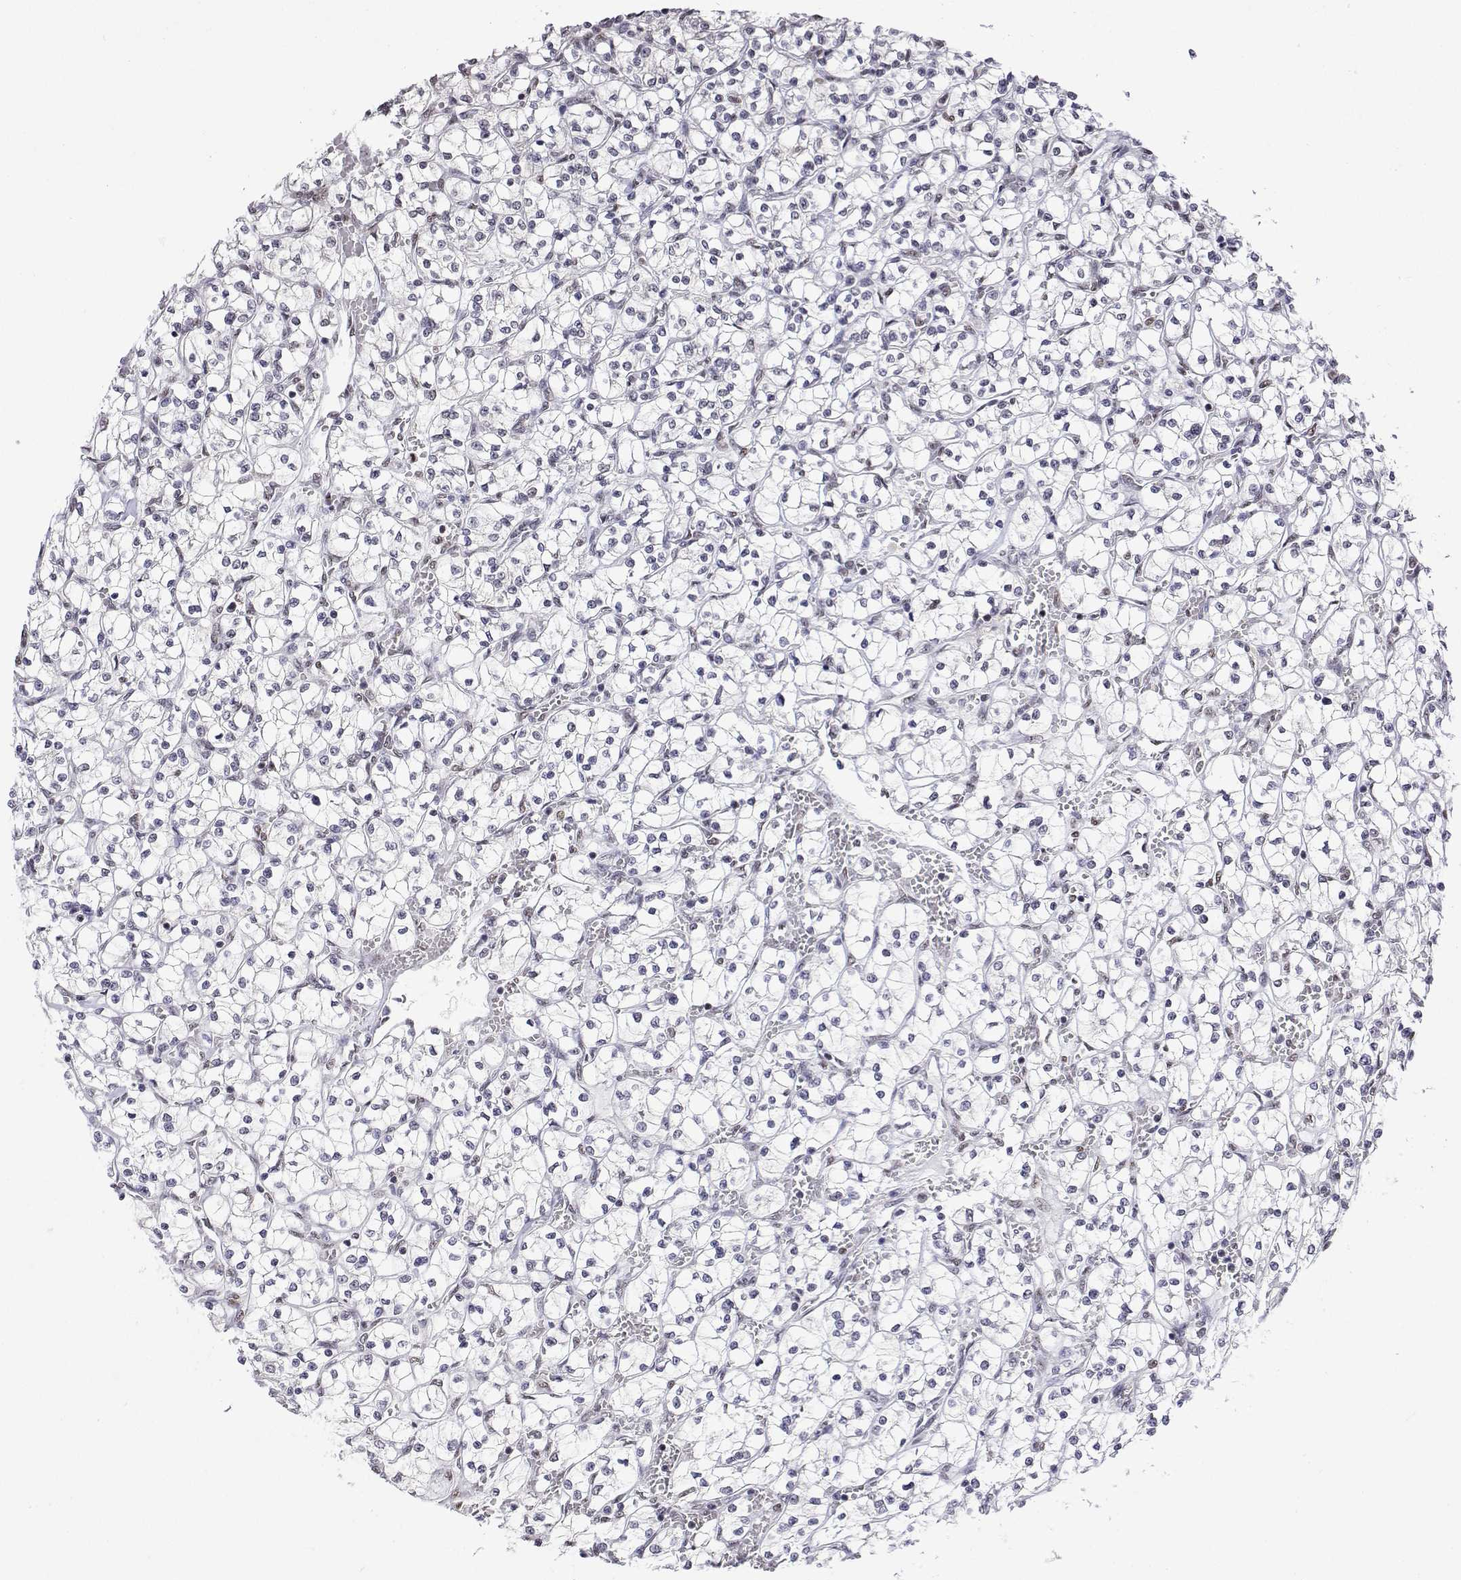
{"staining": {"intensity": "negative", "quantity": "none", "location": "none"}, "tissue": "renal cancer", "cell_type": "Tumor cells", "image_type": "cancer", "snomed": [{"axis": "morphology", "description": "Adenocarcinoma, NOS"}, {"axis": "topography", "description": "Kidney"}], "caption": "The micrograph displays no significant expression in tumor cells of renal adenocarcinoma.", "gene": "ADAR", "patient": {"sex": "female", "age": 64}}